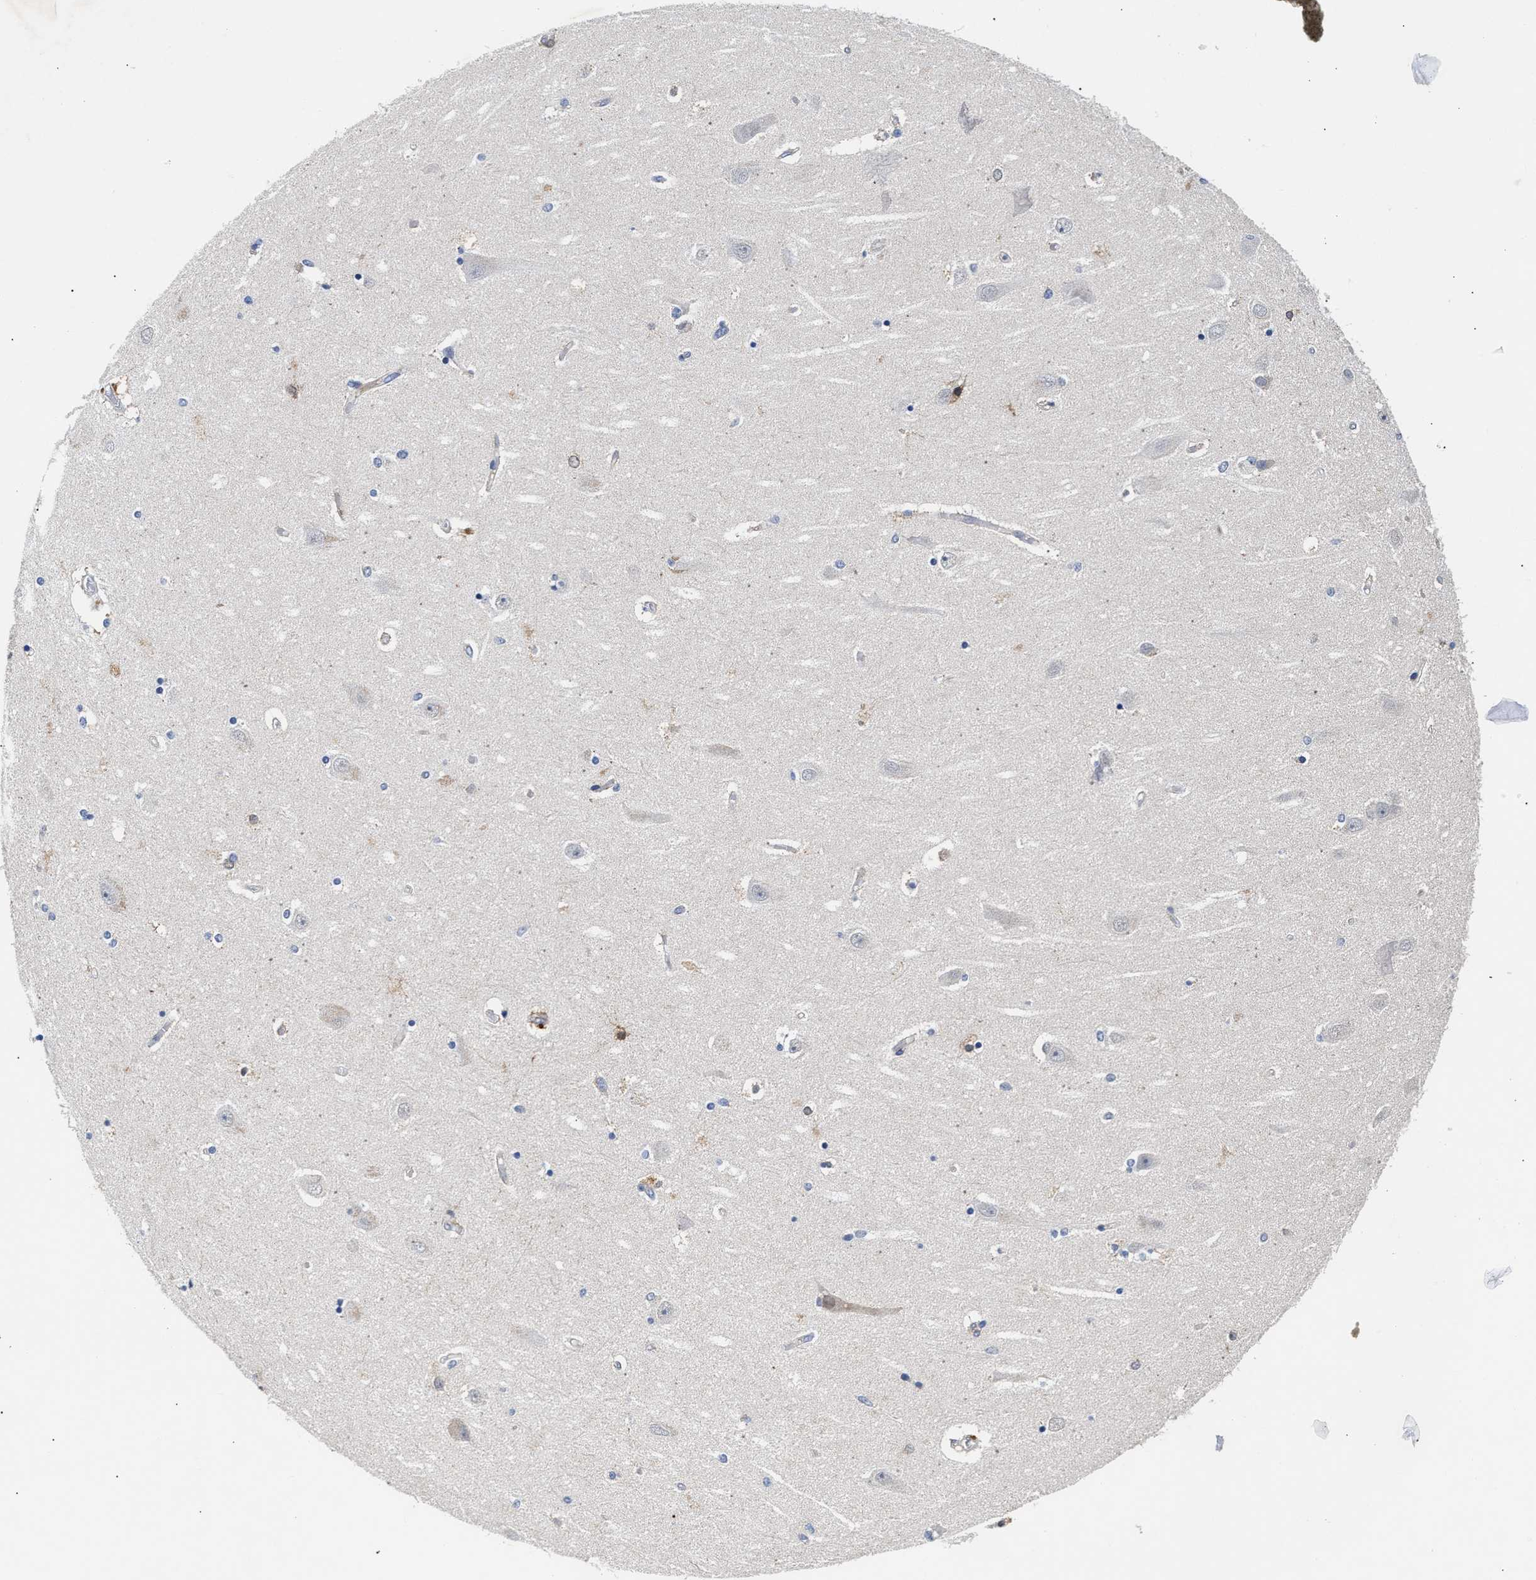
{"staining": {"intensity": "weak", "quantity": "<25%", "location": "cytoplasmic/membranous"}, "tissue": "hippocampus", "cell_type": "Glial cells", "image_type": "normal", "snomed": [{"axis": "morphology", "description": "Normal tissue, NOS"}, {"axis": "topography", "description": "Hippocampus"}], "caption": "This is a image of immunohistochemistry (IHC) staining of unremarkable hippocampus, which shows no positivity in glial cells.", "gene": "CCDC146", "patient": {"sex": "female", "age": 54}}